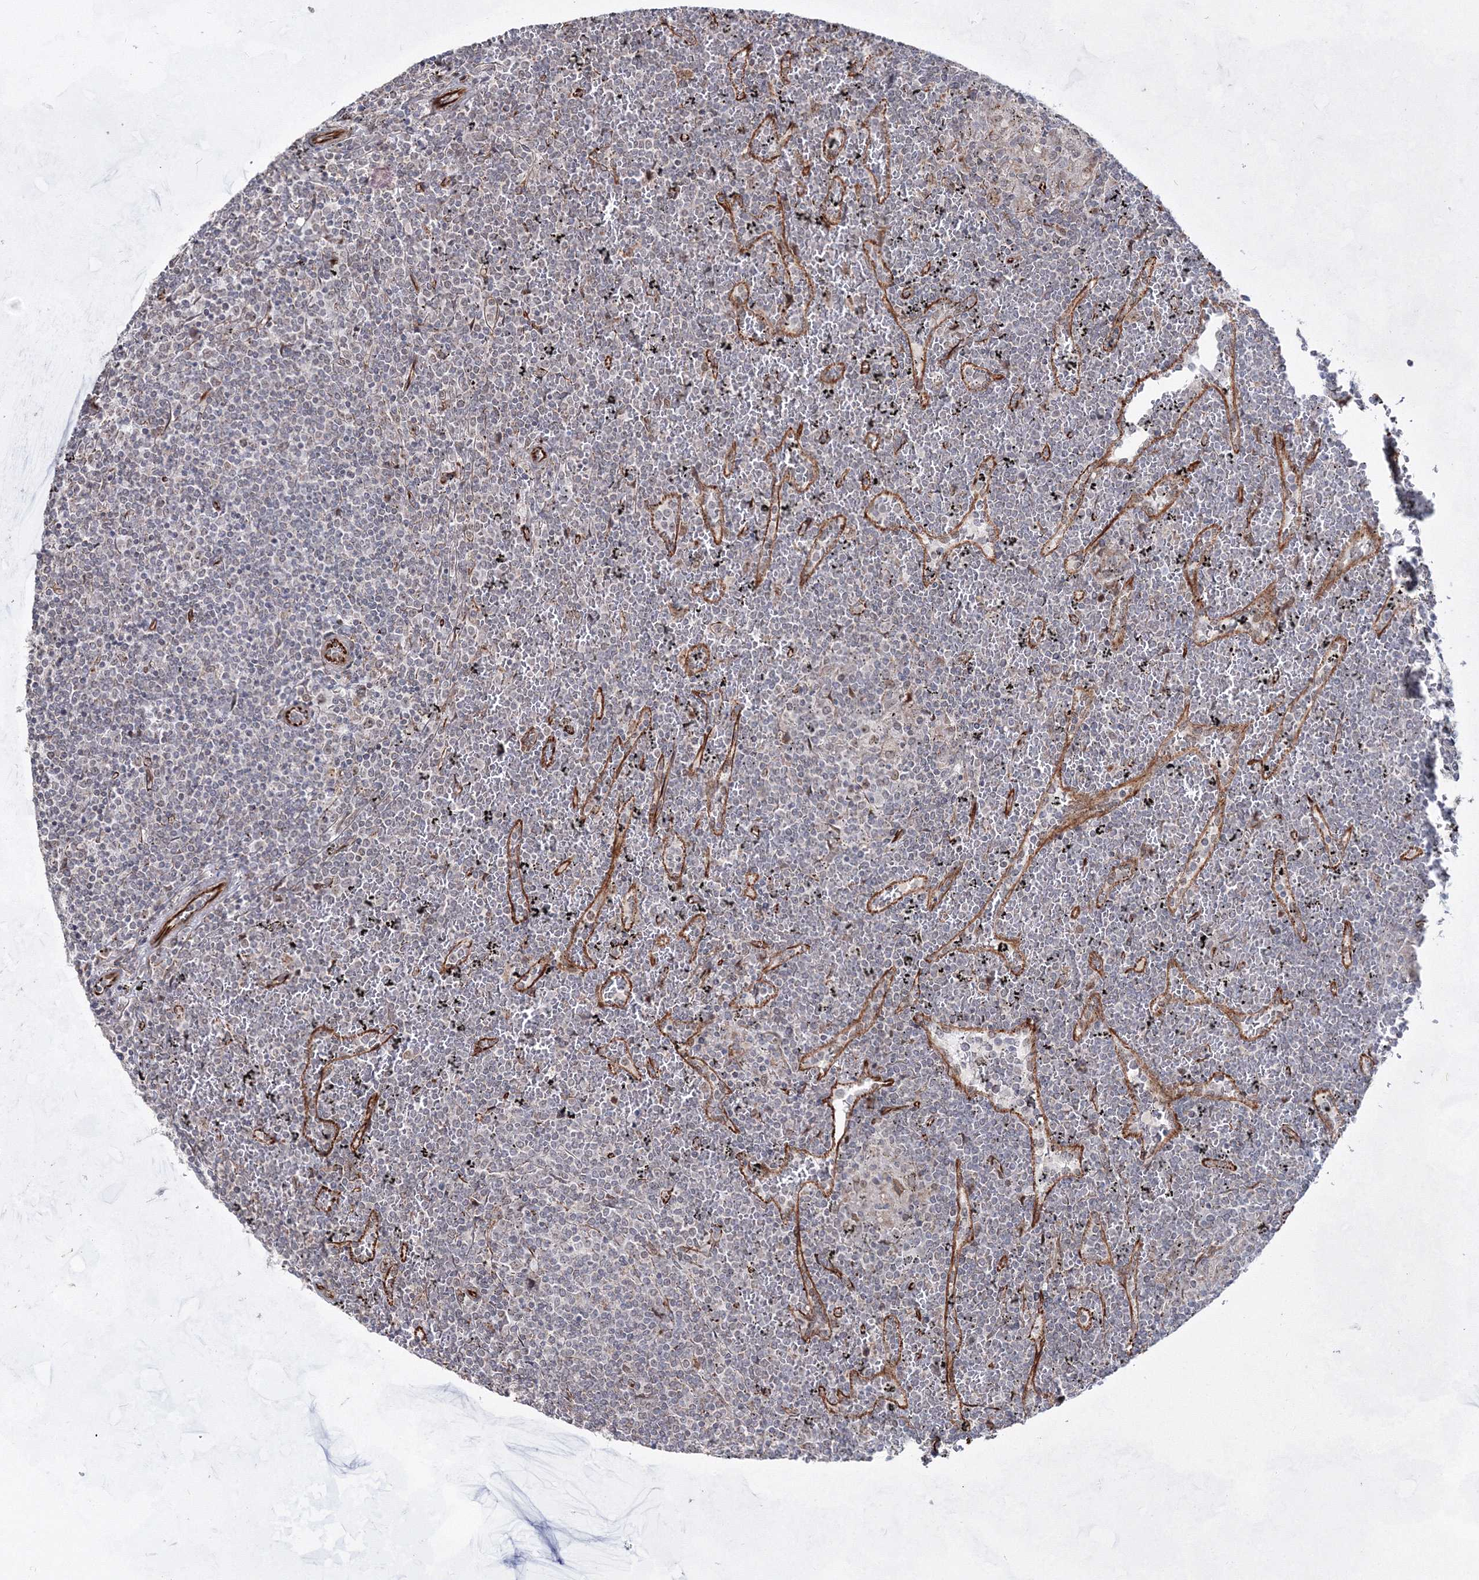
{"staining": {"intensity": "negative", "quantity": "none", "location": "none"}, "tissue": "lymphoma", "cell_type": "Tumor cells", "image_type": "cancer", "snomed": [{"axis": "morphology", "description": "Malignant lymphoma, non-Hodgkin's type, Low grade"}, {"axis": "topography", "description": "Spleen"}], "caption": "The histopathology image shows no significant expression in tumor cells of low-grade malignant lymphoma, non-Hodgkin's type. (DAB (3,3'-diaminobenzidine) immunohistochemistry with hematoxylin counter stain).", "gene": "SNIP1", "patient": {"sex": "female", "age": 19}}